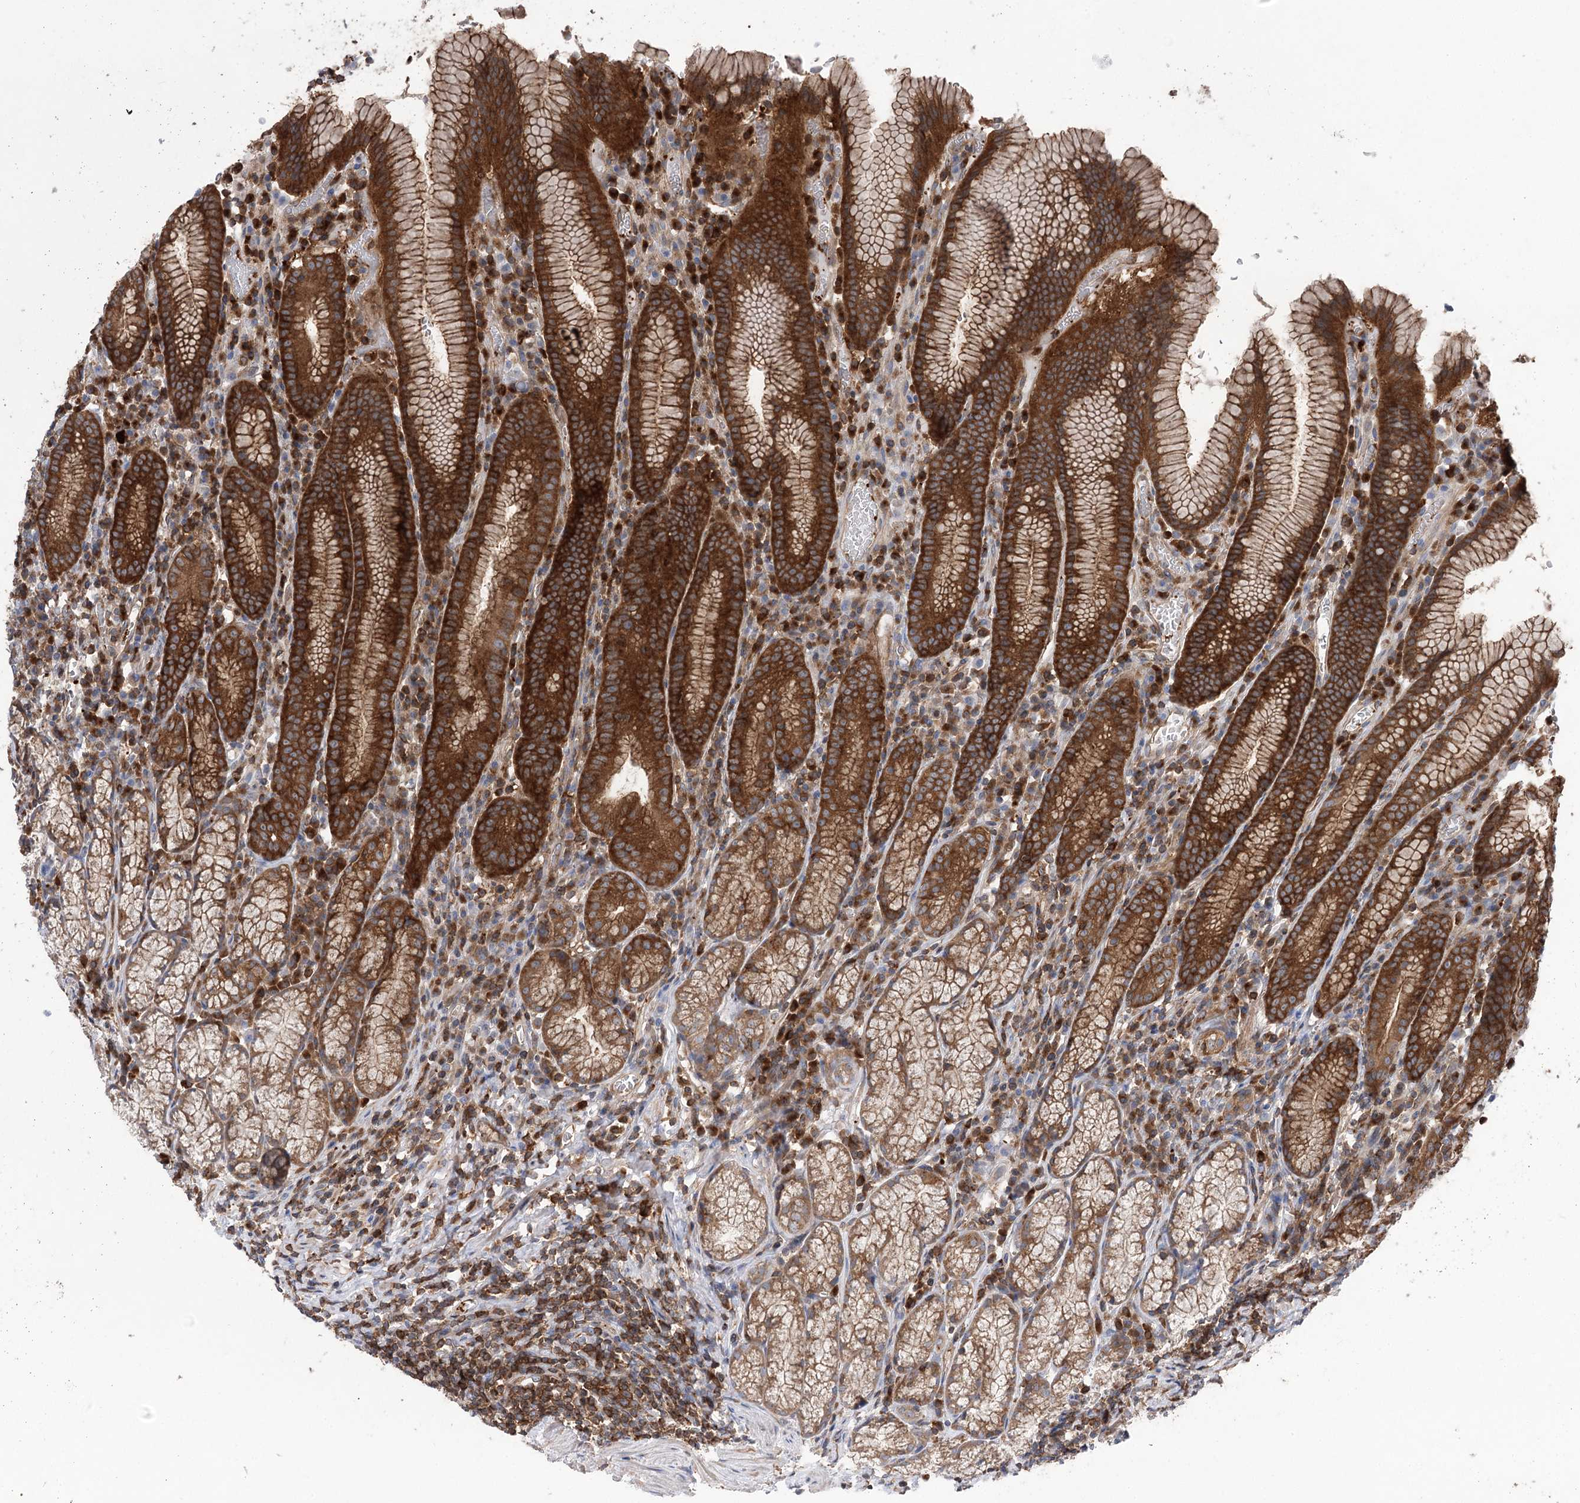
{"staining": {"intensity": "strong", "quantity": ">75%", "location": "cytoplasmic/membranous"}, "tissue": "stomach", "cell_type": "Glandular cells", "image_type": "normal", "snomed": [{"axis": "morphology", "description": "Normal tissue, NOS"}, {"axis": "topography", "description": "Stomach"}], "caption": "Stomach stained with DAB immunohistochemistry shows high levels of strong cytoplasmic/membranous expression in about >75% of glandular cells.", "gene": "VPS37B", "patient": {"sex": "male", "age": 55}}